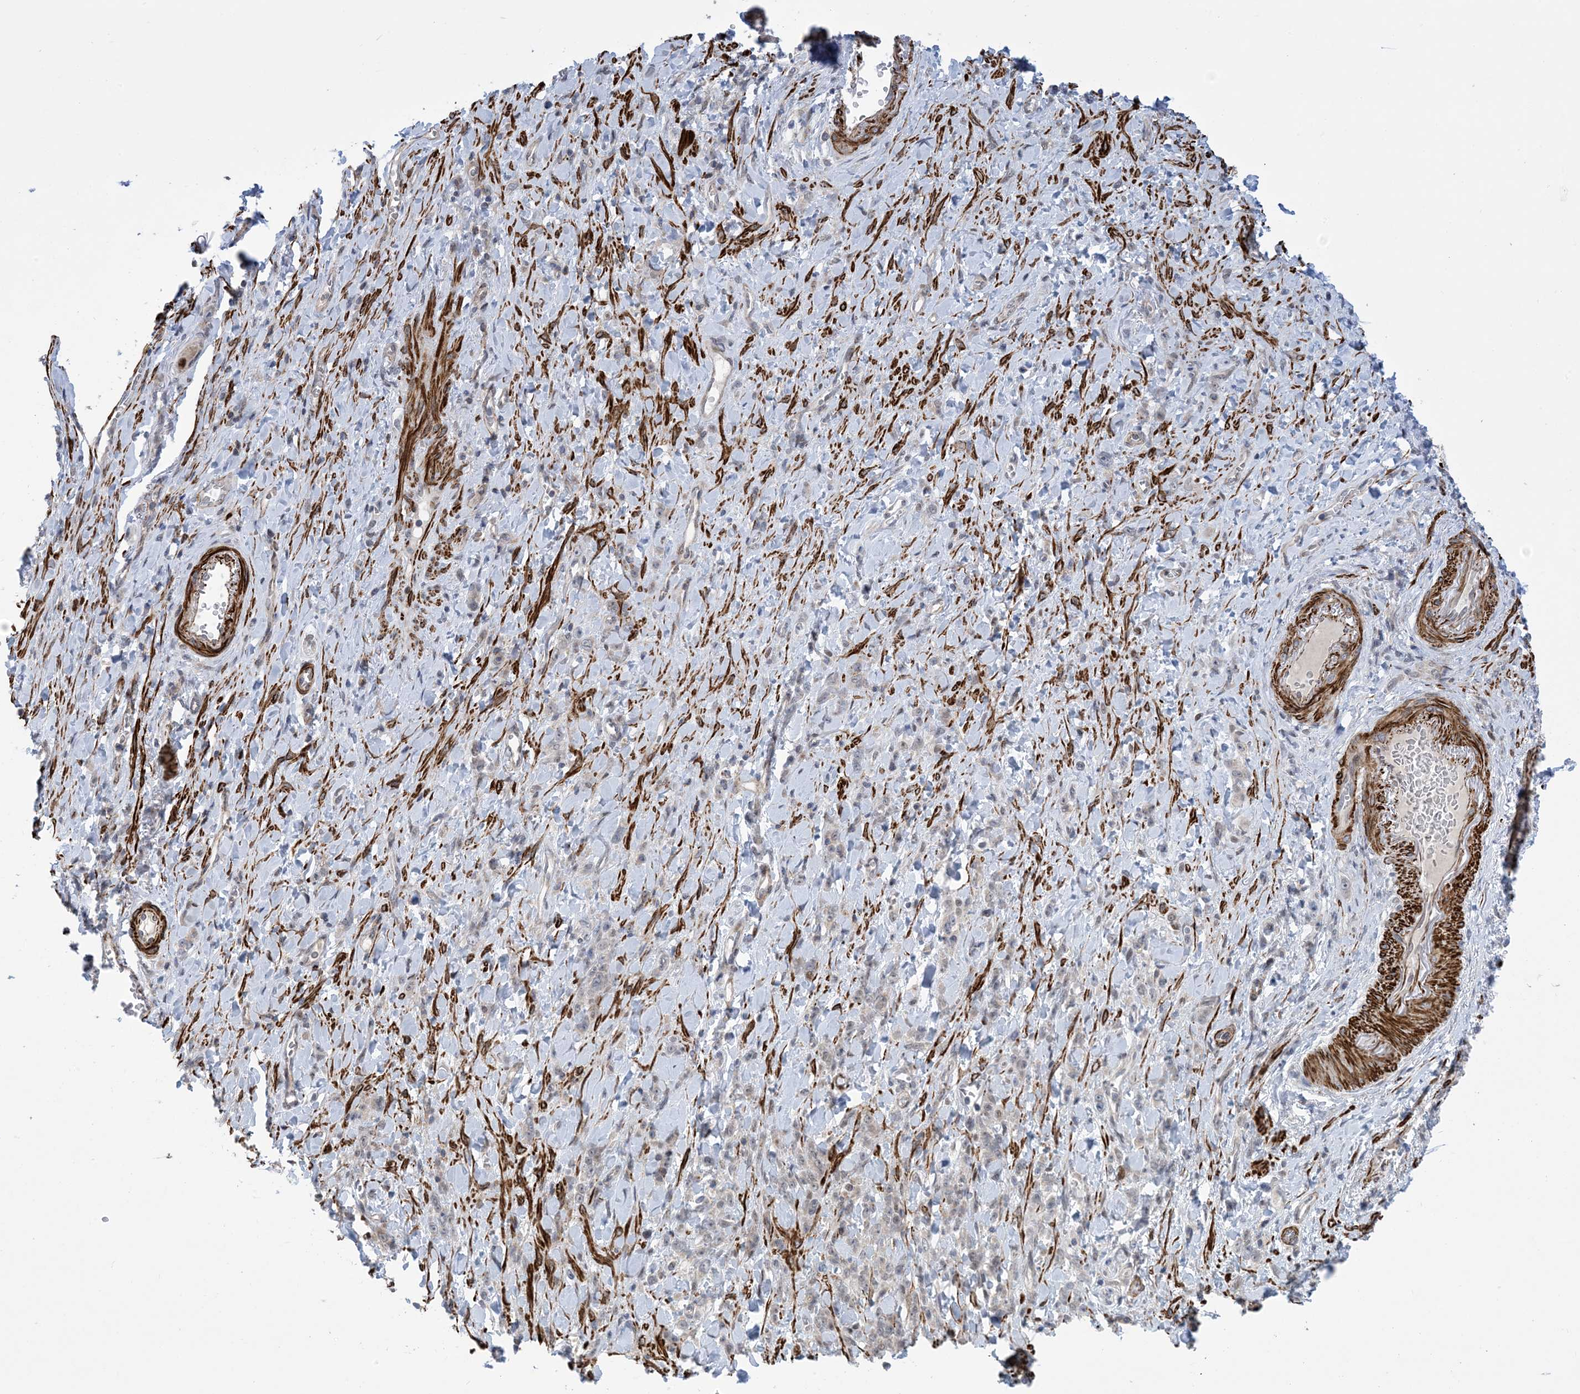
{"staining": {"intensity": "negative", "quantity": "none", "location": "none"}, "tissue": "stomach cancer", "cell_type": "Tumor cells", "image_type": "cancer", "snomed": [{"axis": "morphology", "description": "Normal tissue, NOS"}, {"axis": "morphology", "description": "Adenocarcinoma, NOS"}, {"axis": "topography", "description": "Stomach"}], "caption": "Immunohistochemistry of stomach adenocarcinoma demonstrates no staining in tumor cells.", "gene": "ZNF8", "patient": {"sex": "male", "age": 82}}